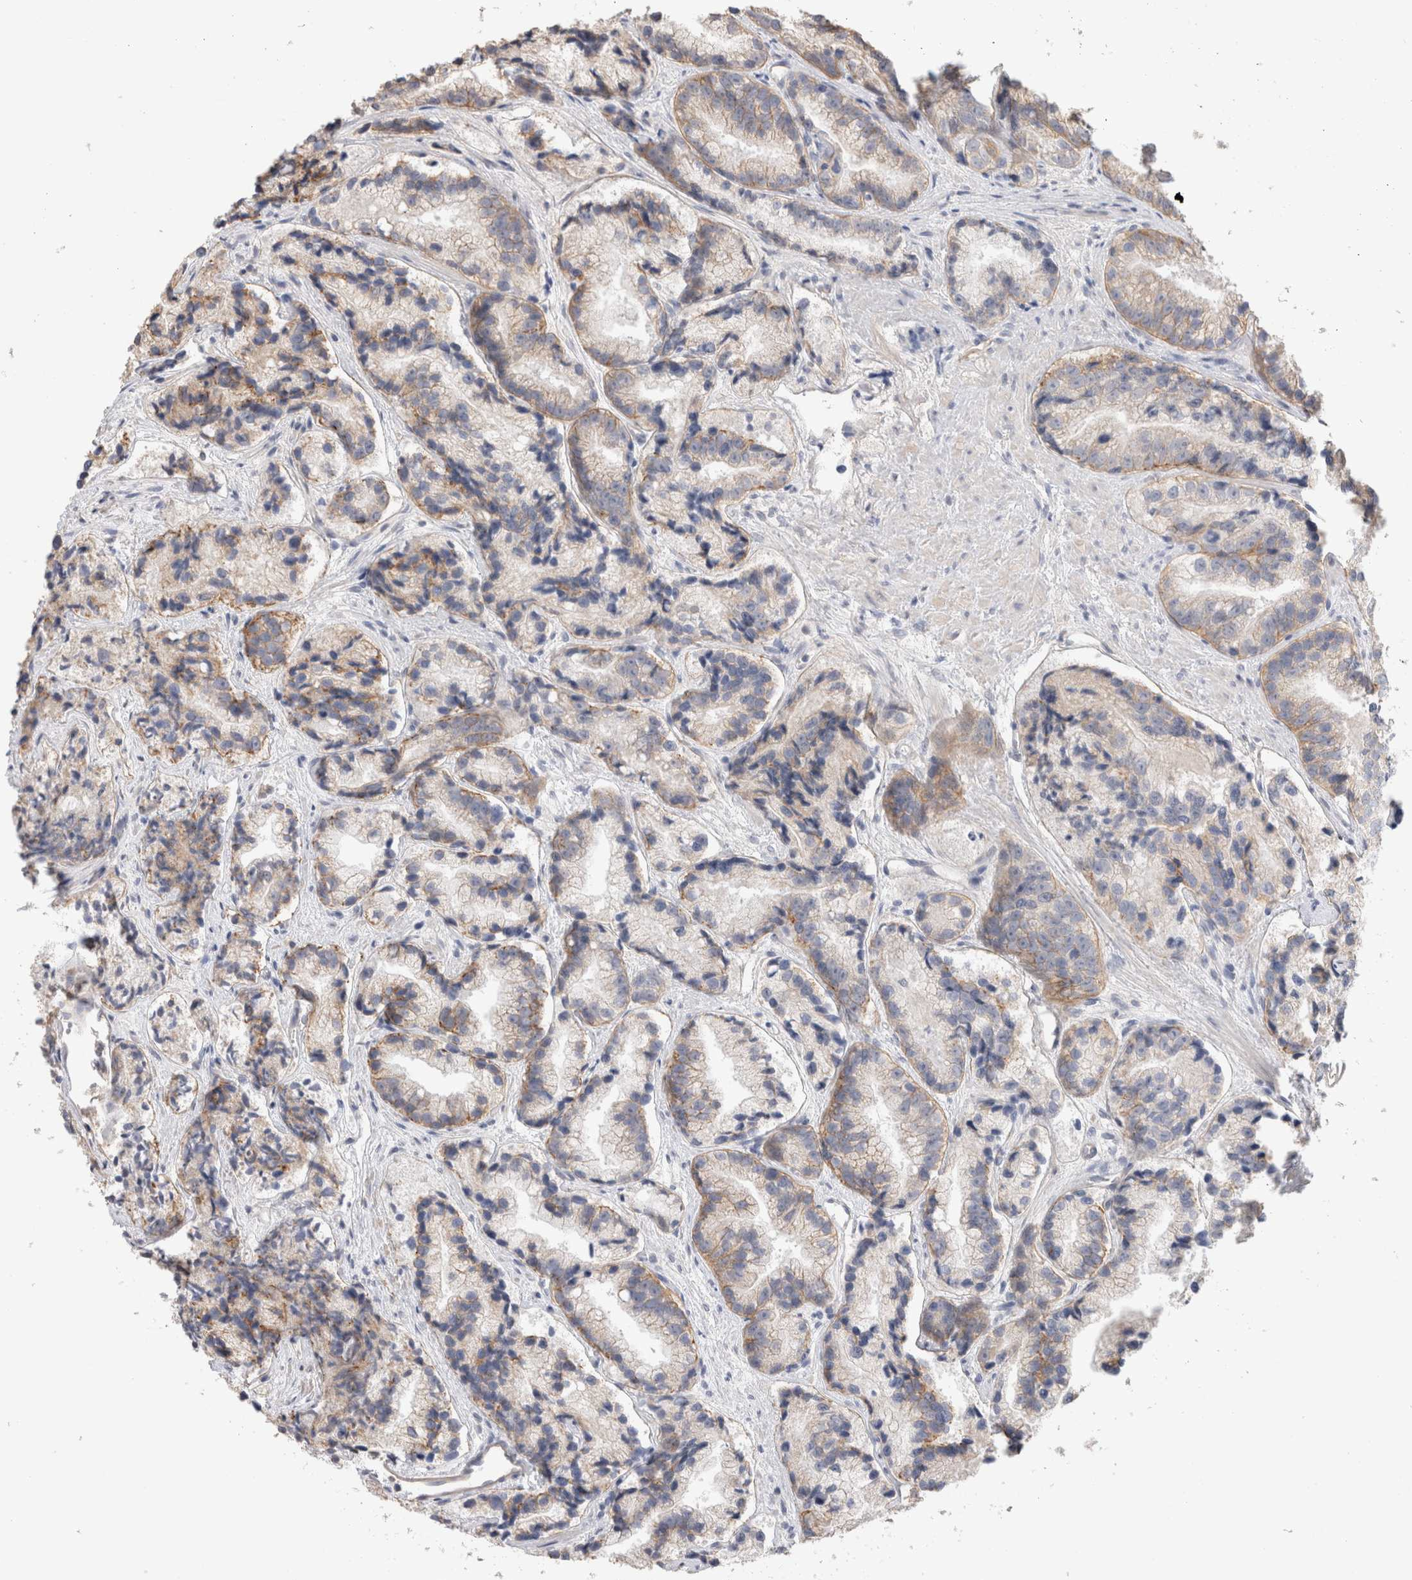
{"staining": {"intensity": "moderate", "quantity": "<25%", "location": "cytoplasmic/membranous"}, "tissue": "prostate cancer", "cell_type": "Tumor cells", "image_type": "cancer", "snomed": [{"axis": "morphology", "description": "Adenocarcinoma, Low grade"}, {"axis": "topography", "description": "Prostate"}], "caption": "Immunohistochemistry (IHC) (DAB (3,3'-diaminobenzidine)) staining of human prostate low-grade adenocarcinoma shows moderate cytoplasmic/membranous protein expression in about <25% of tumor cells.", "gene": "DMD", "patient": {"sex": "male", "age": 89}}